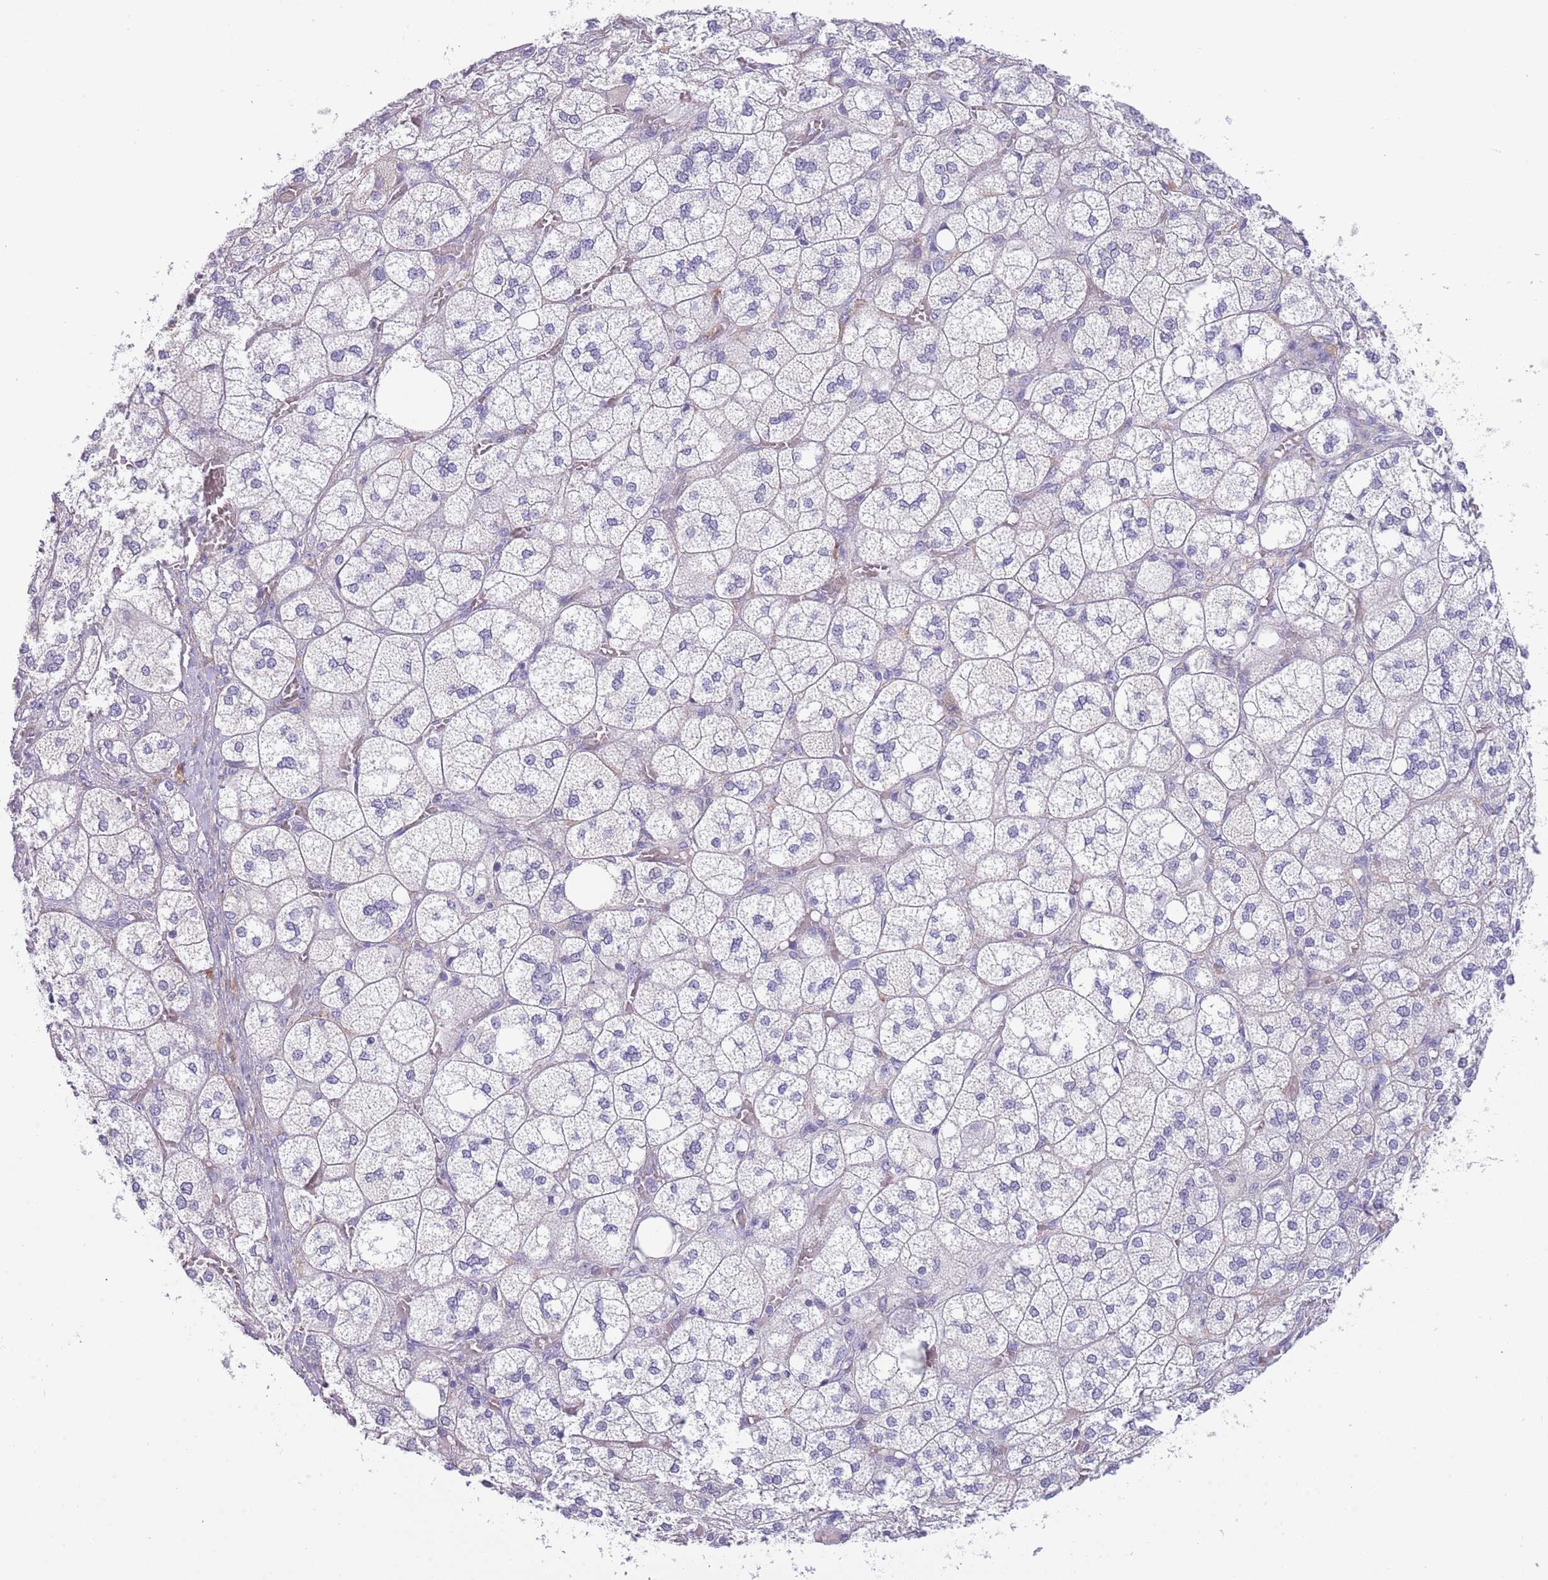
{"staining": {"intensity": "negative", "quantity": "none", "location": "none"}, "tissue": "adrenal gland", "cell_type": "Glandular cells", "image_type": "normal", "snomed": [{"axis": "morphology", "description": "Normal tissue, NOS"}, {"axis": "topography", "description": "Adrenal gland"}], "caption": "Micrograph shows no significant protein positivity in glandular cells of benign adrenal gland.", "gene": "PIMREG", "patient": {"sex": "male", "age": 61}}